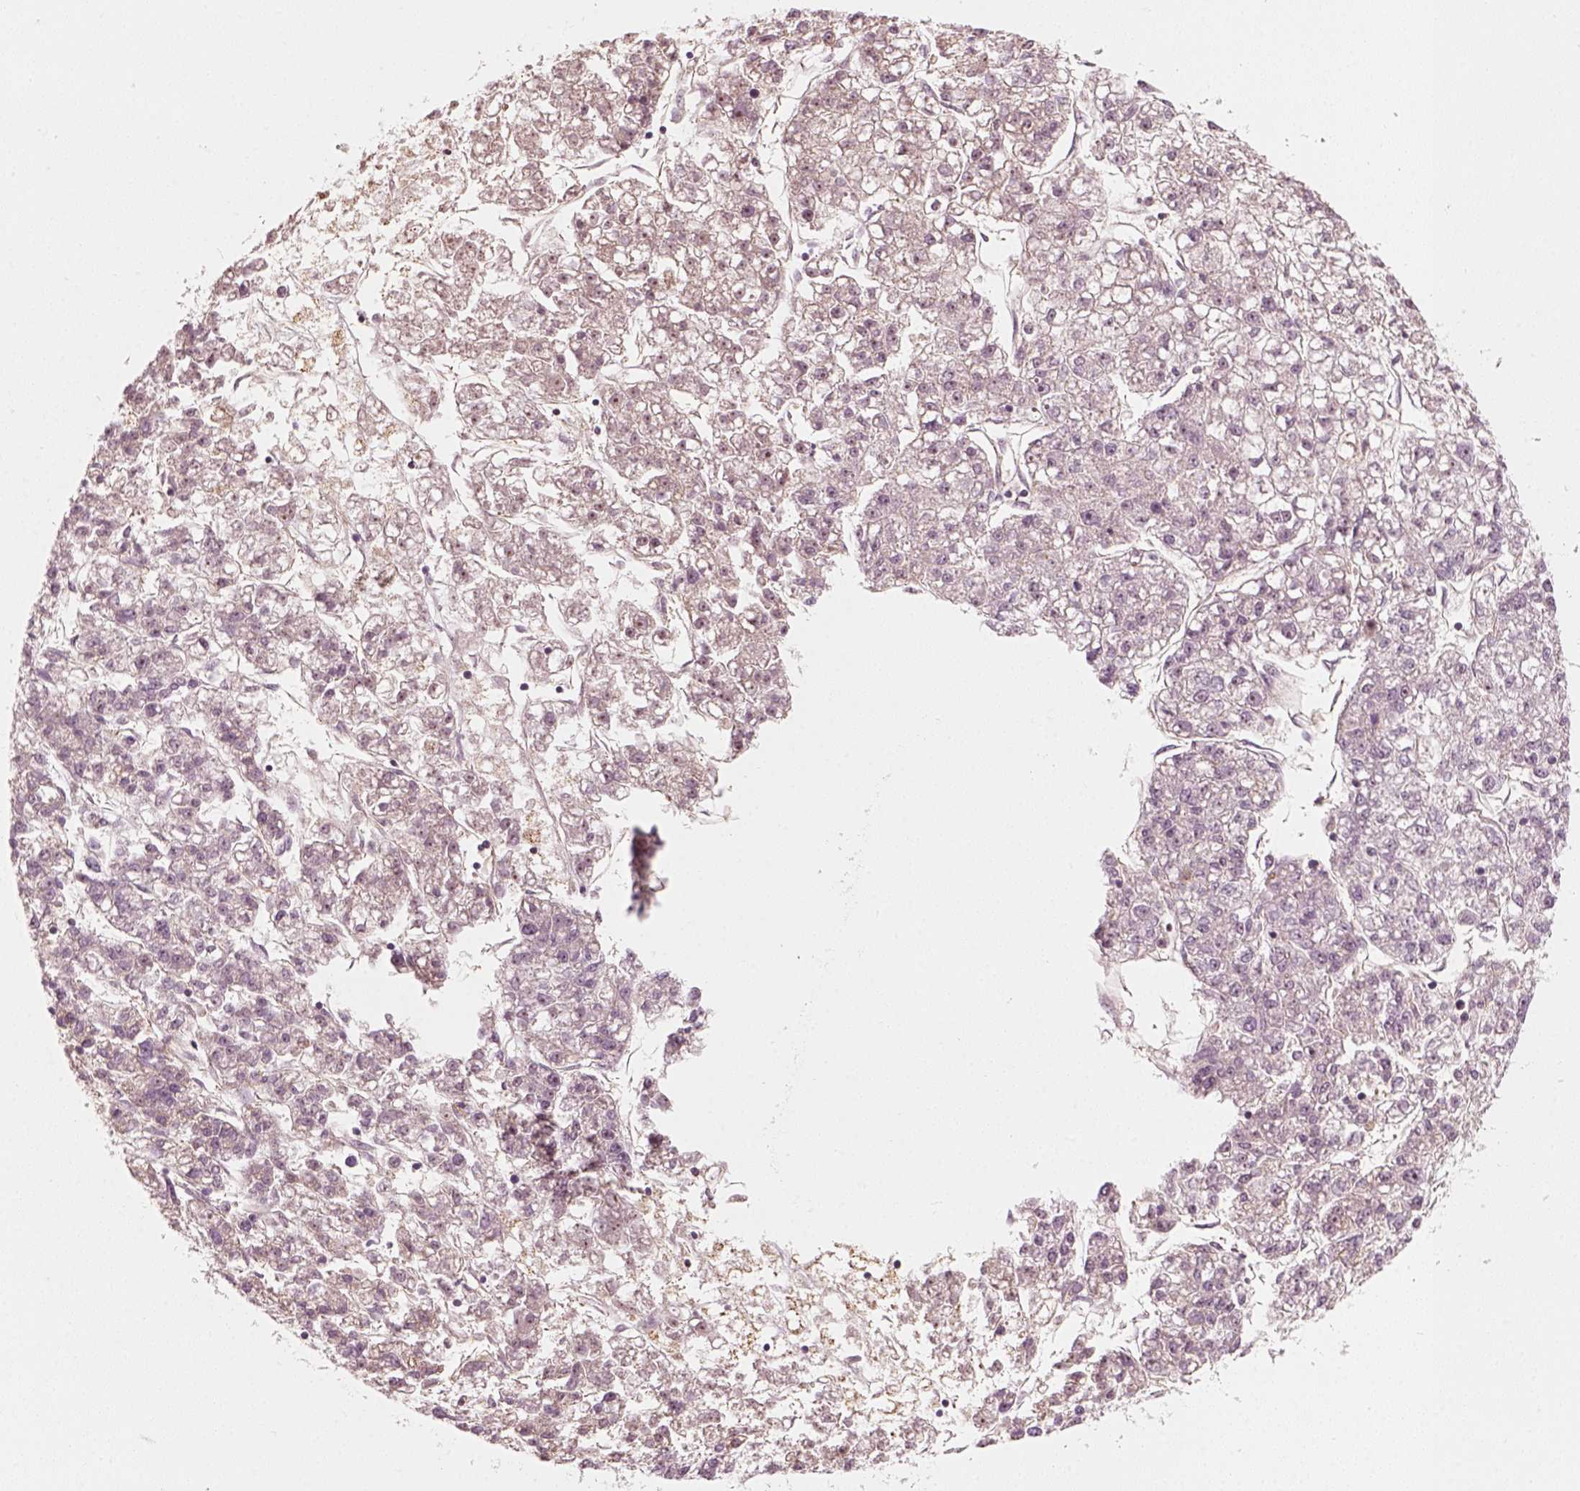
{"staining": {"intensity": "negative", "quantity": "none", "location": "none"}, "tissue": "liver cancer", "cell_type": "Tumor cells", "image_type": "cancer", "snomed": [{"axis": "morphology", "description": "Carcinoma, Hepatocellular, NOS"}, {"axis": "topography", "description": "Liver"}], "caption": "Image shows no protein expression in tumor cells of liver hepatocellular carcinoma tissue.", "gene": "DNASE1L1", "patient": {"sex": "male", "age": 56}}